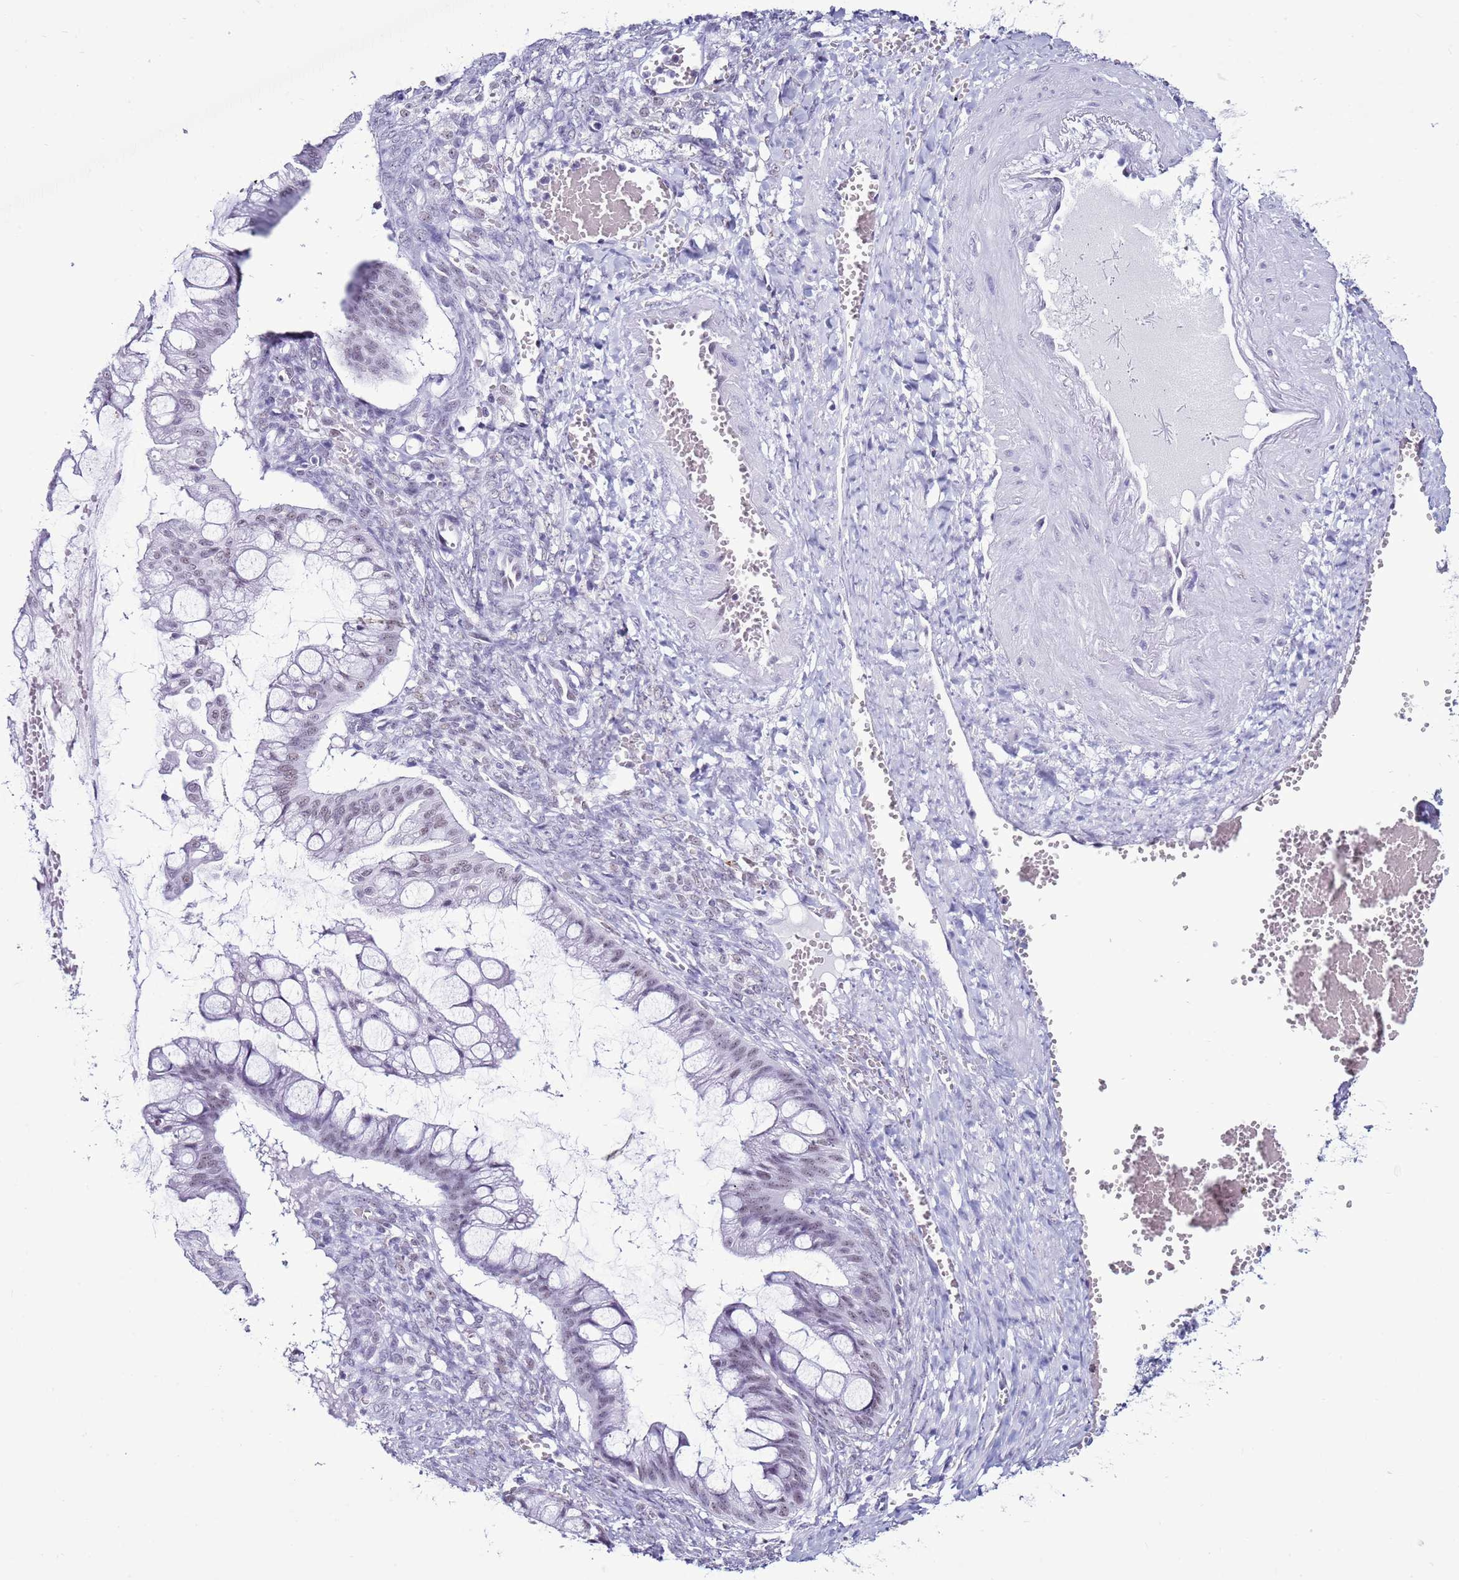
{"staining": {"intensity": "negative", "quantity": "none", "location": "none"}, "tissue": "ovarian cancer", "cell_type": "Tumor cells", "image_type": "cancer", "snomed": [{"axis": "morphology", "description": "Cystadenocarcinoma, mucinous, NOS"}, {"axis": "topography", "description": "Ovary"}], "caption": "Immunohistochemistry (IHC) of mucinous cystadenocarcinoma (ovarian) shows no positivity in tumor cells.", "gene": "DHX15", "patient": {"sex": "female", "age": 73}}